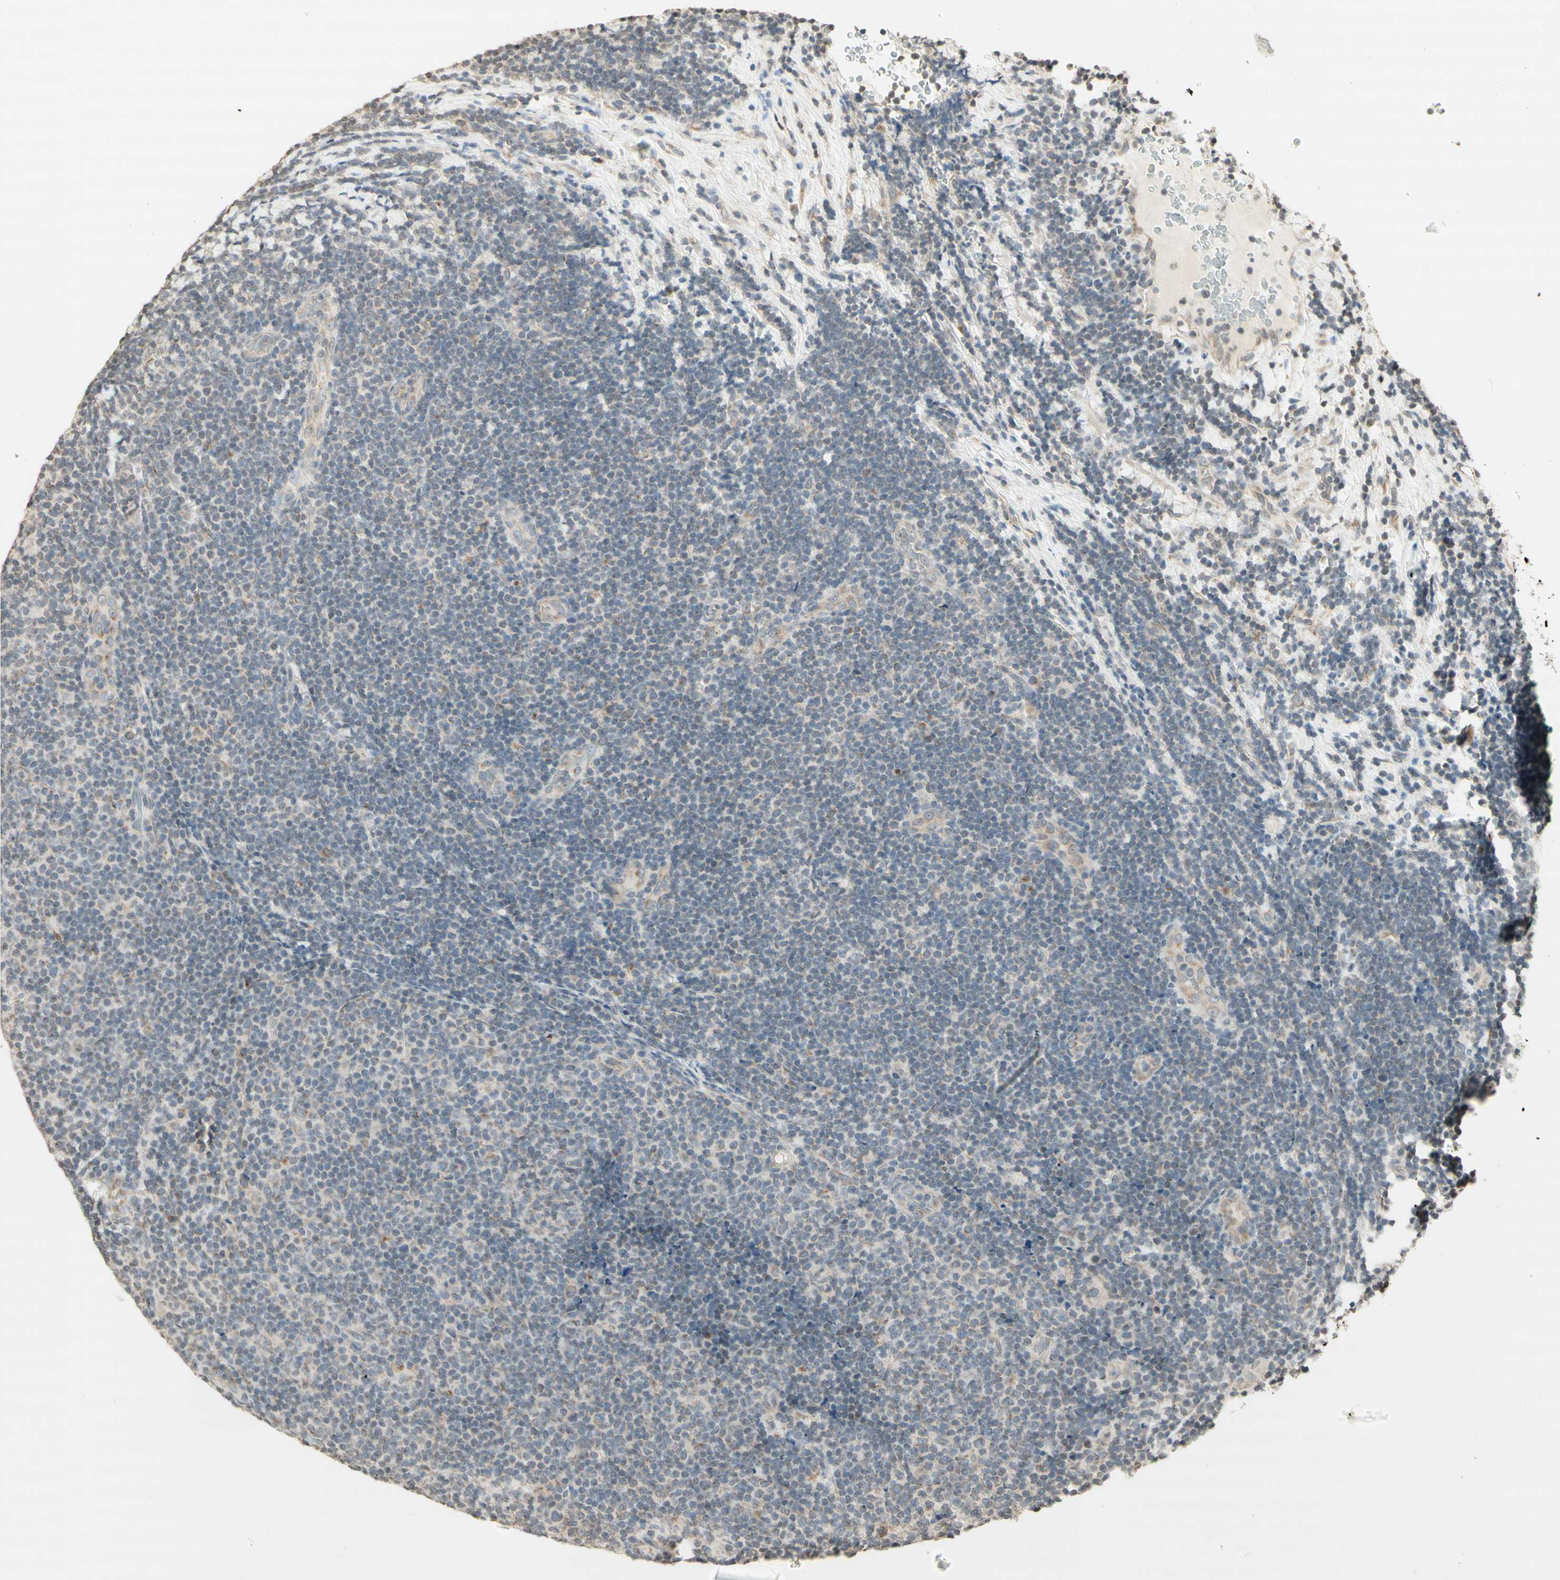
{"staining": {"intensity": "weak", "quantity": "<25%", "location": "cytoplasmic/membranous"}, "tissue": "lymphoma", "cell_type": "Tumor cells", "image_type": "cancer", "snomed": [{"axis": "morphology", "description": "Malignant lymphoma, non-Hodgkin's type, Low grade"}, {"axis": "topography", "description": "Lymph node"}], "caption": "High magnification brightfield microscopy of malignant lymphoma, non-Hodgkin's type (low-grade) stained with DAB (brown) and counterstained with hematoxylin (blue): tumor cells show no significant staining. (Stains: DAB immunohistochemistry (IHC) with hematoxylin counter stain, Microscopy: brightfield microscopy at high magnification).", "gene": "CCNI", "patient": {"sex": "male", "age": 83}}